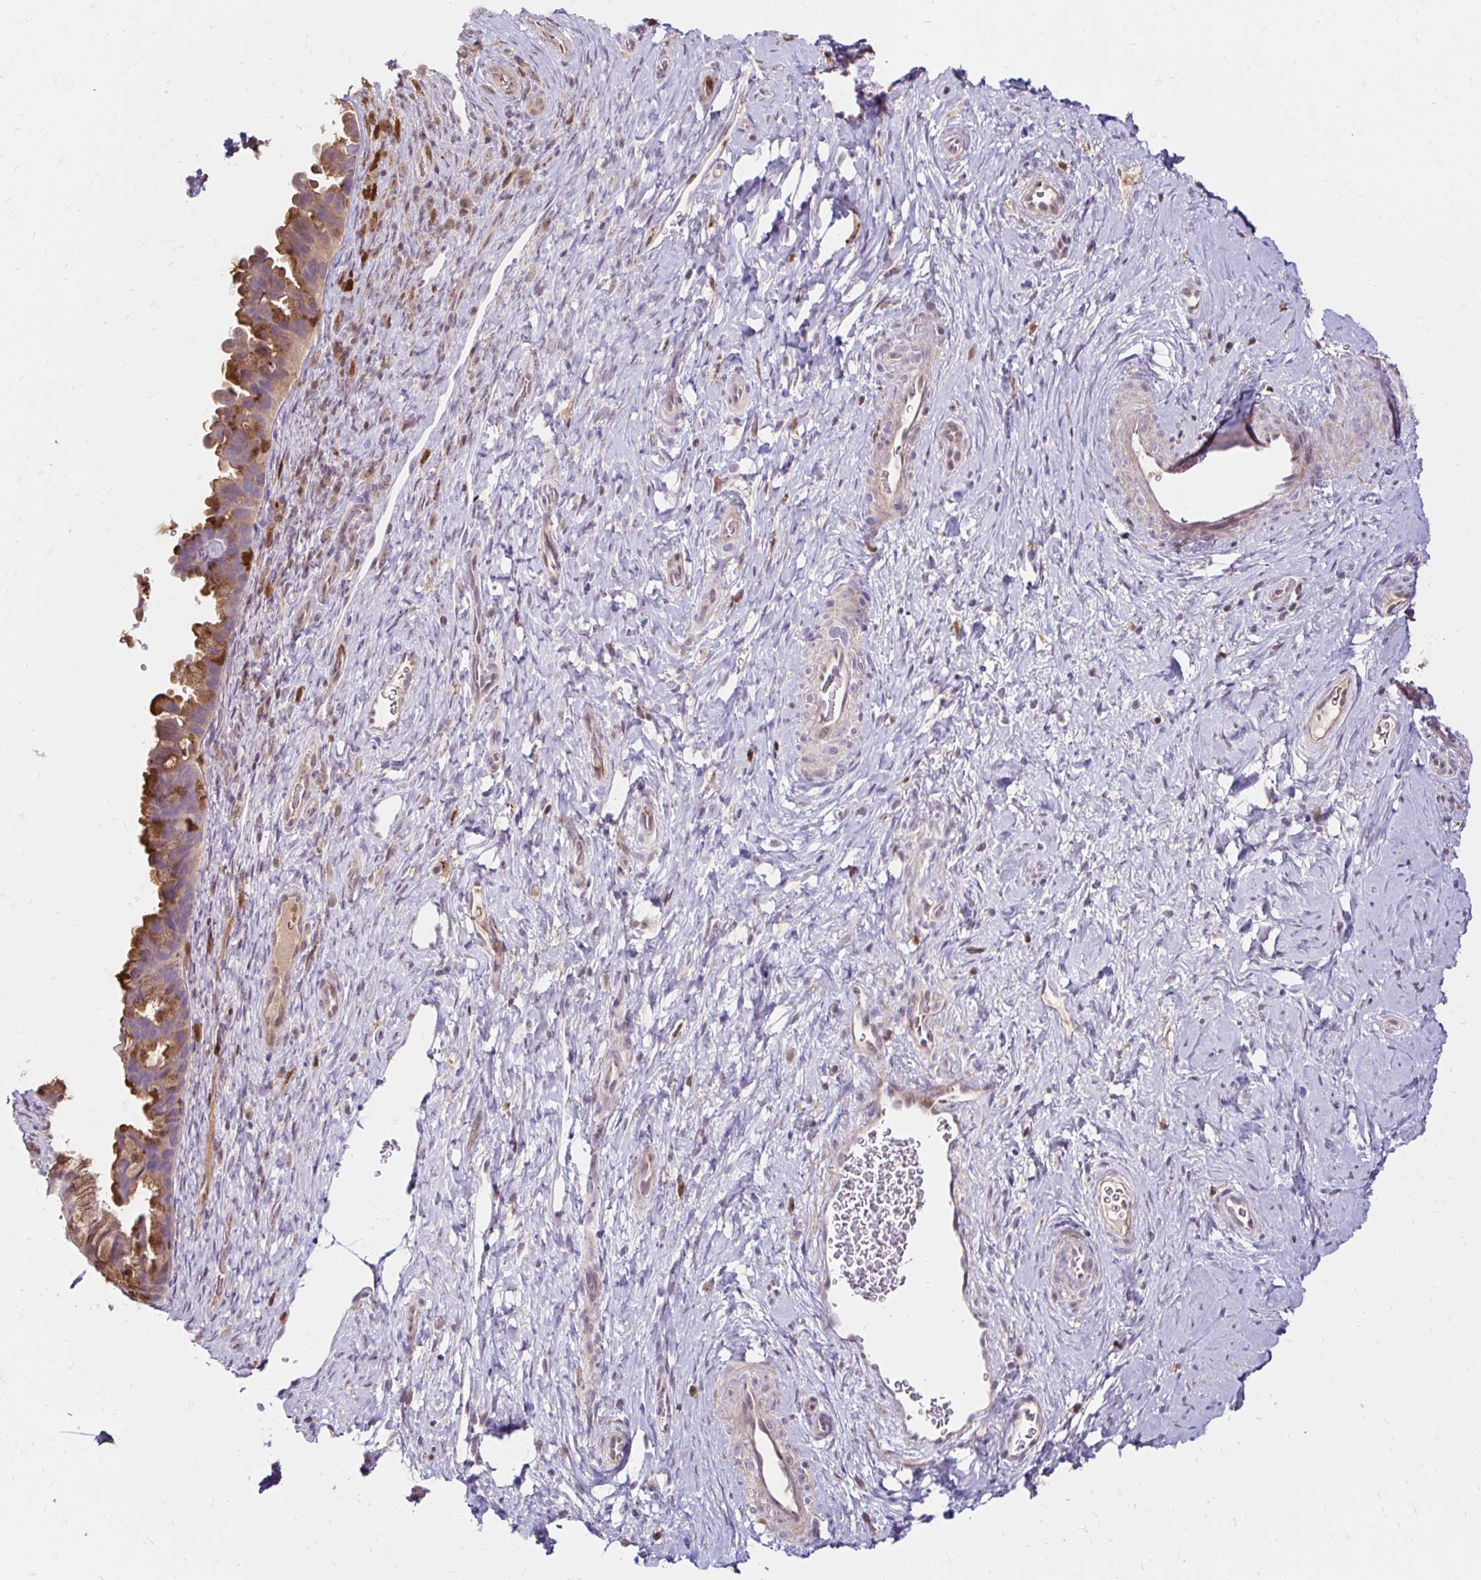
{"staining": {"intensity": "weak", "quantity": "25%-75%", "location": "cytoplasmic/membranous"}, "tissue": "cervix", "cell_type": "Glandular cells", "image_type": "normal", "snomed": [{"axis": "morphology", "description": "Normal tissue, NOS"}, {"axis": "topography", "description": "Cervix"}], "caption": "Protein analysis of unremarkable cervix demonstrates weak cytoplasmic/membranous staining in about 25%-75% of glandular cells.", "gene": "PYCARD", "patient": {"sex": "female", "age": 34}}